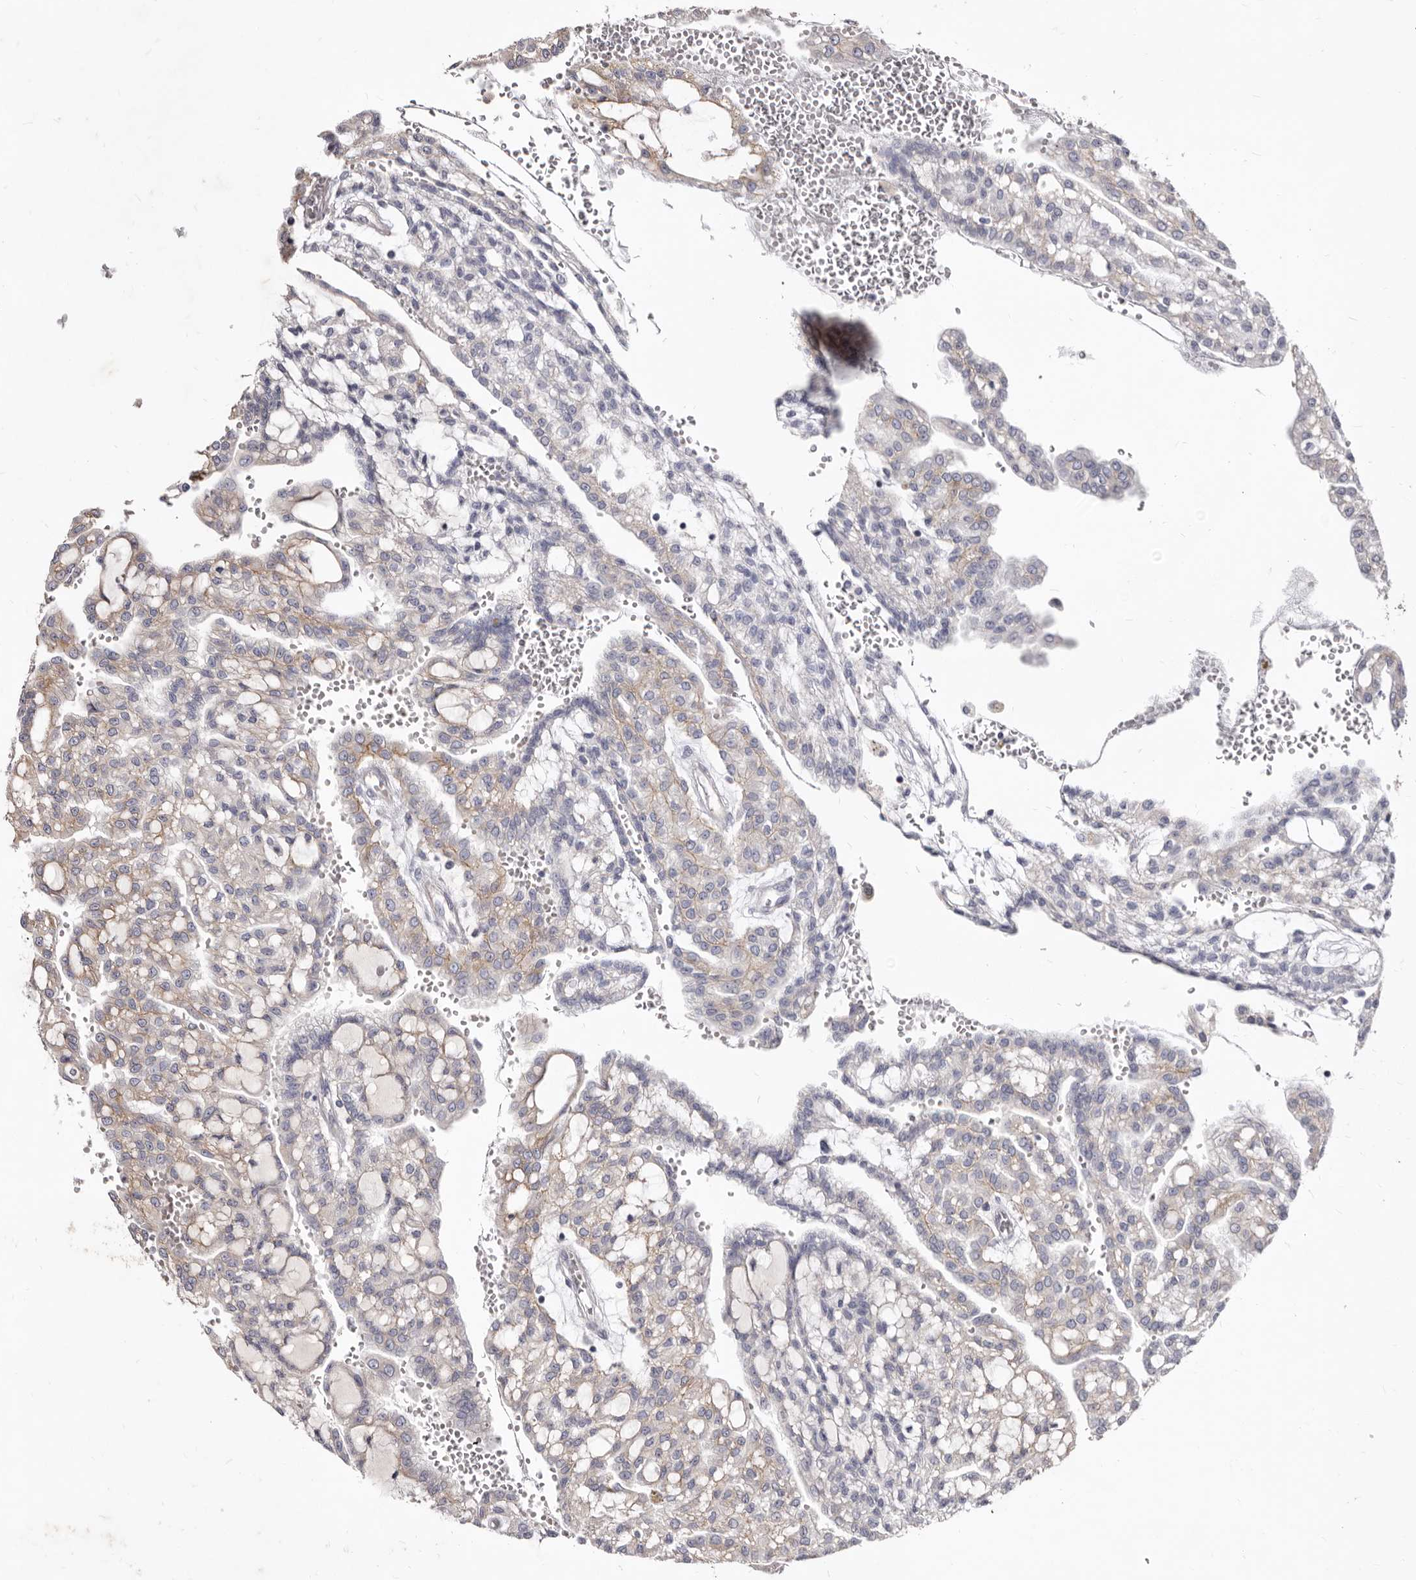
{"staining": {"intensity": "moderate", "quantity": "25%-75%", "location": "cytoplasmic/membranous"}, "tissue": "renal cancer", "cell_type": "Tumor cells", "image_type": "cancer", "snomed": [{"axis": "morphology", "description": "Adenocarcinoma, NOS"}, {"axis": "topography", "description": "Kidney"}], "caption": "Tumor cells demonstrate medium levels of moderate cytoplasmic/membranous expression in approximately 25%-75% of cells in renal adenocarcinoma.", "gene": "FAS", "patient": {"sex": "male", "age": 63}}